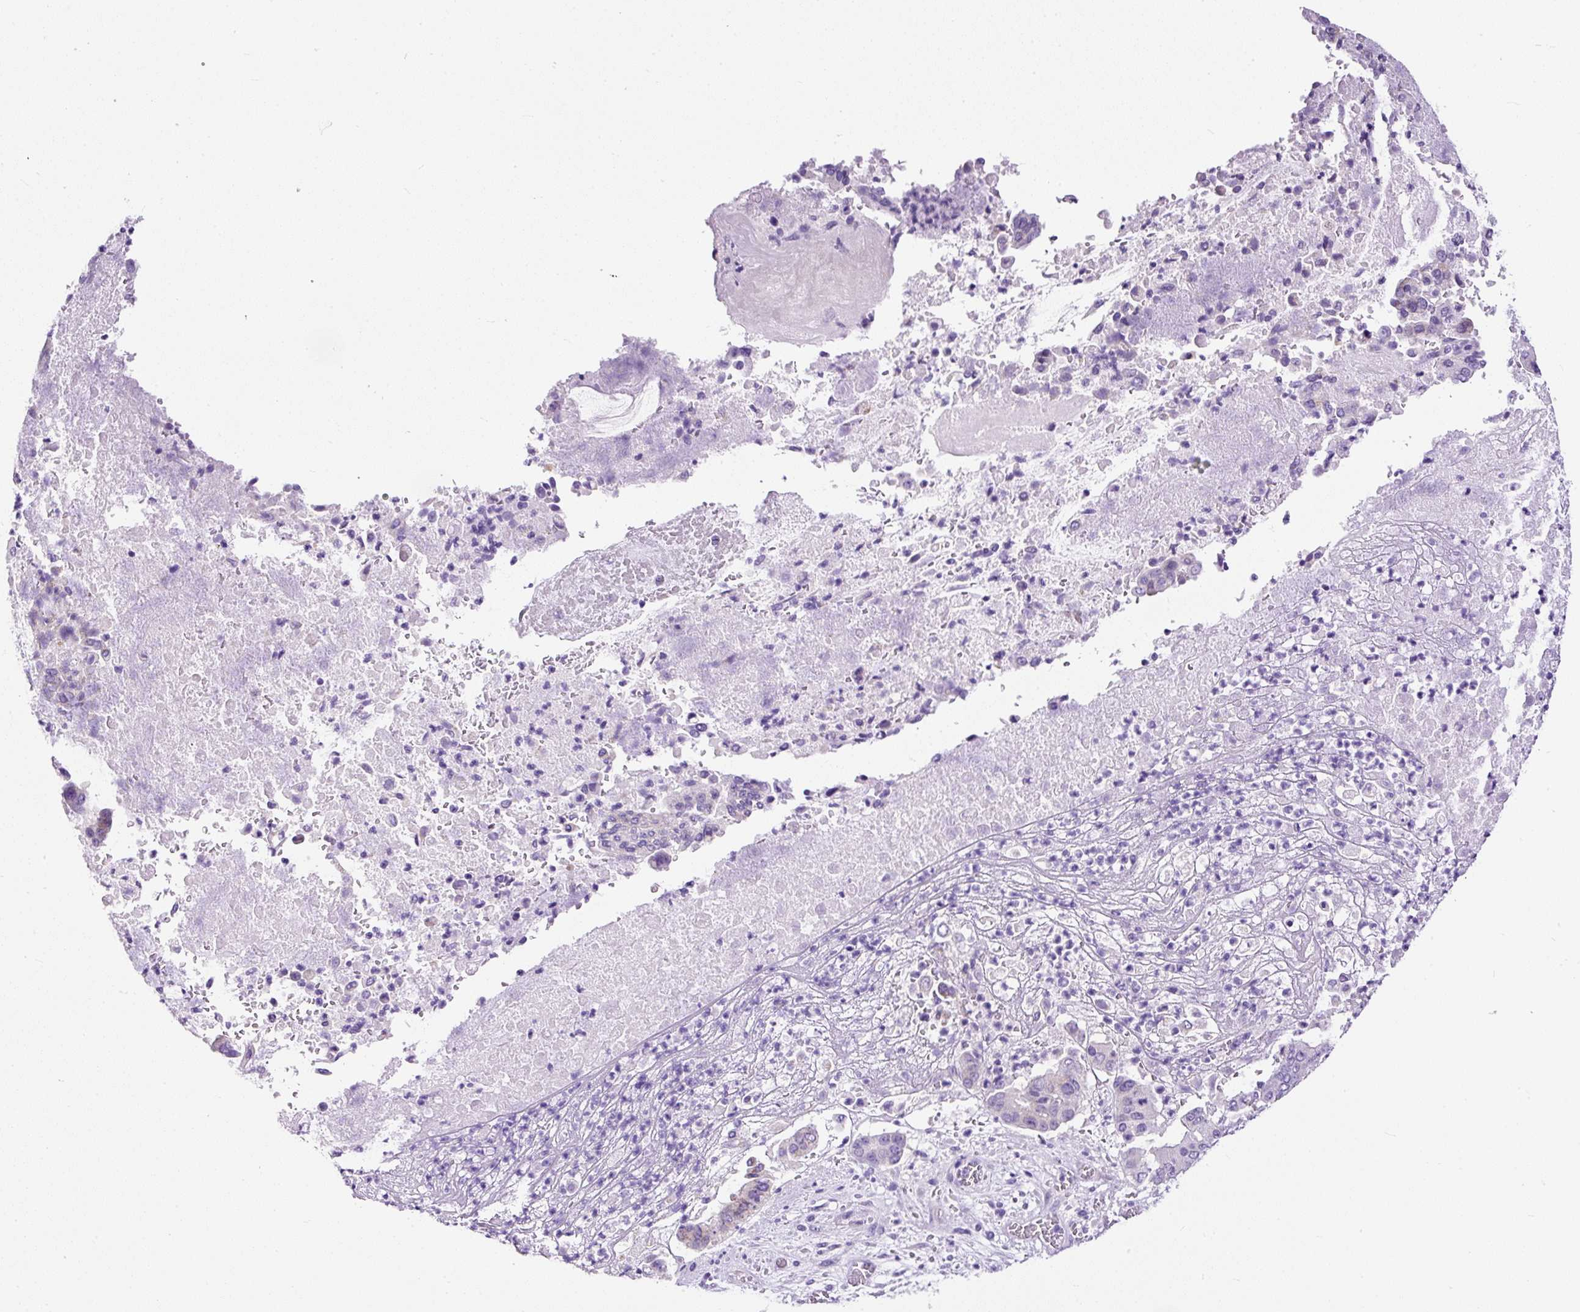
{"staining": {"intensity": "negative", "quantity": "none", "location": "none"}, "tissue": "pancreatic cancer", "cell_type": "Tumor cells", "image_type": "cancer", "snomed": [{"axis": "morphology", "description": "Adenocarcinoma, NOS"}, {"axis": "topography", "description": "Pancreas"}], "caption": "High power microscopy image of an immunohistochemistry micrograph of pancreatic cancer (adenocarcinoma), revealing no significant expression in tumor cells.", "gene": "STOX2", "patient": {"sex": "female", "age": 77}}